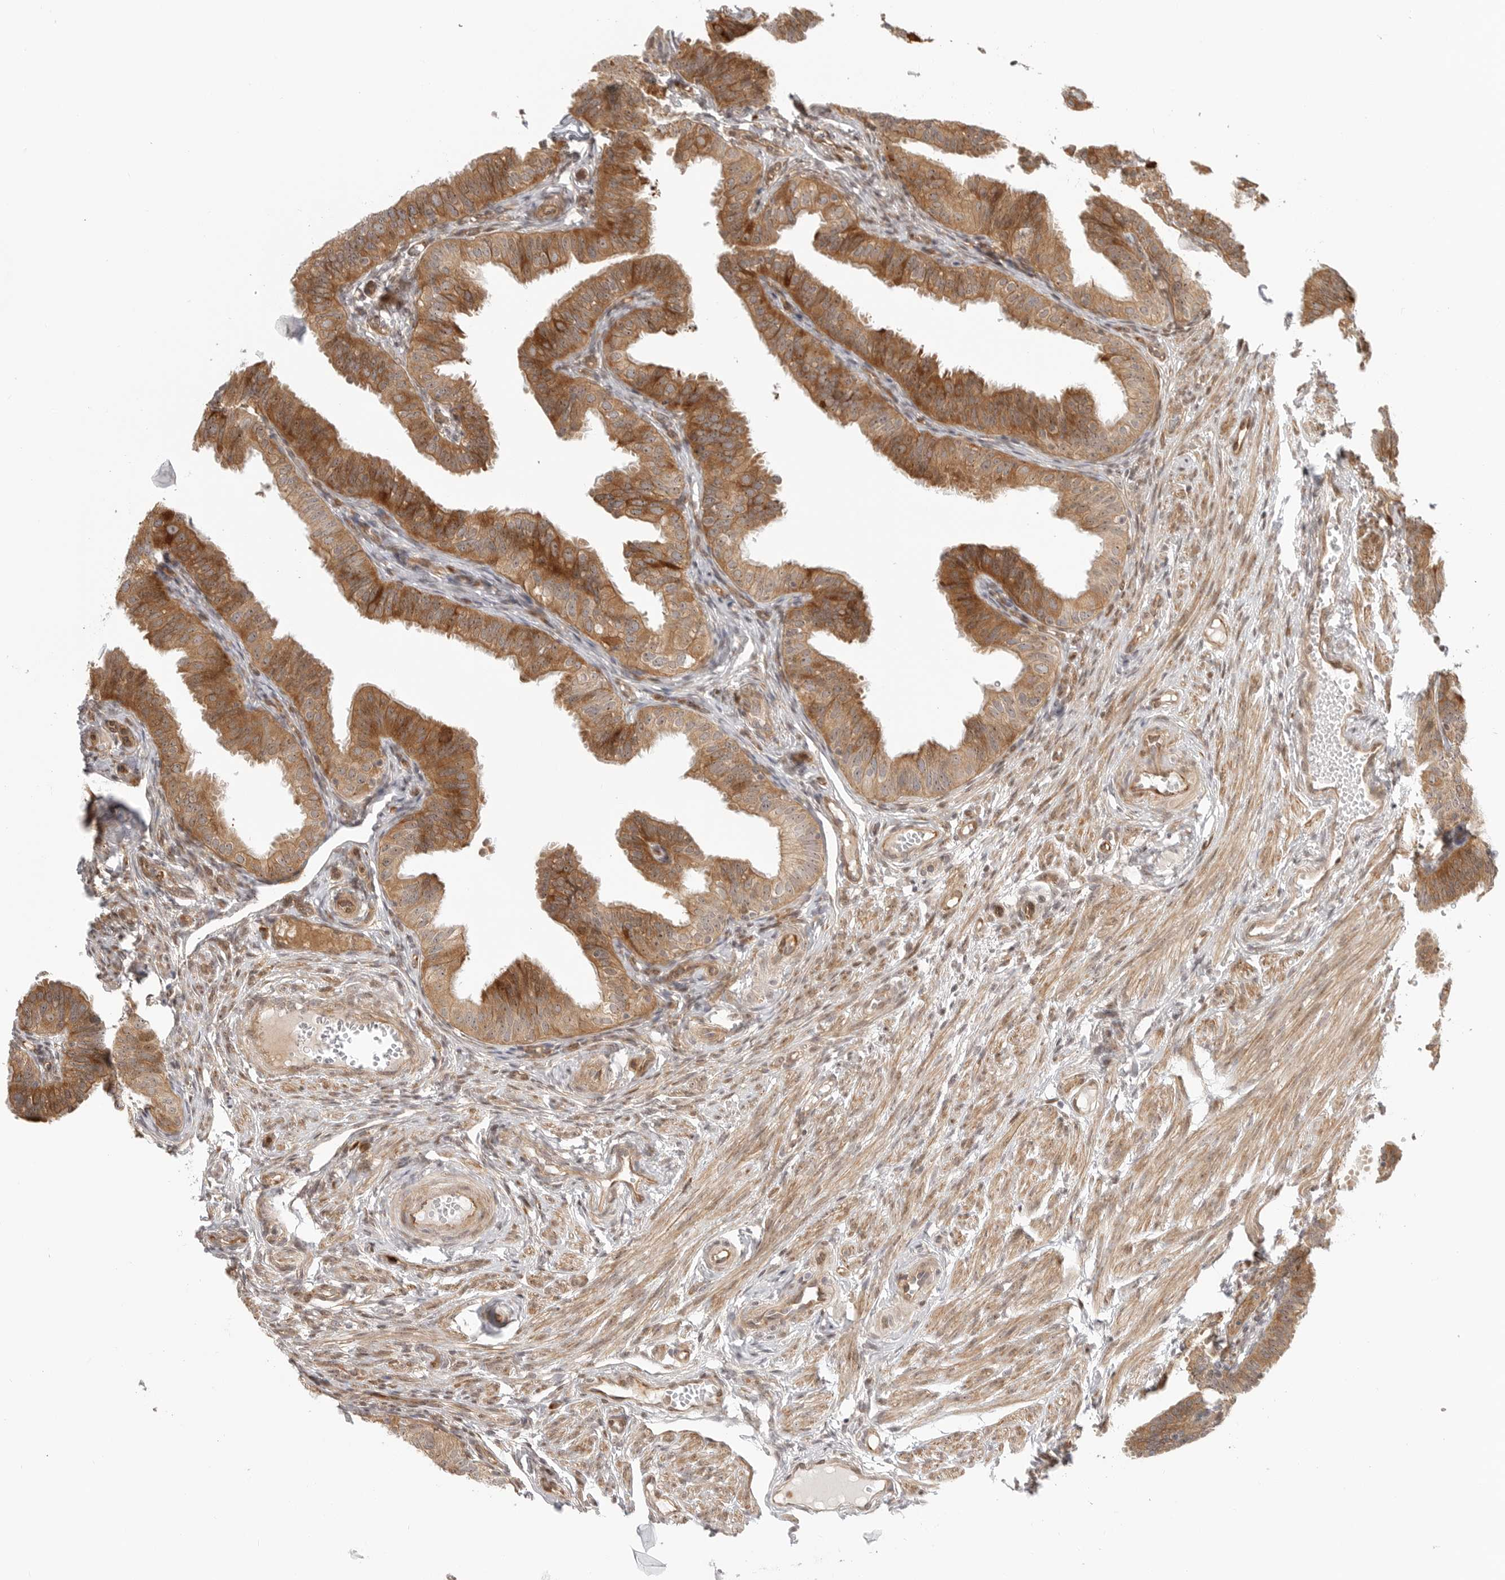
{"staining": {"intensity": "moderate", "quantity": ">75%", "location": "cytoplasmic/membranous"}, "tissue": "fallopian tube", "cell_type": "Glandular cells", "image_type": "normal", "snomed": [{"axis": "morphology", "description": "Normal tissue, NOS"}, {"axis": "topography", "description": "Fallopian tube"}], "caption": "Glandular cells exhibit medium levels of moderate cytoplasmic/membranous staining in about >75% of cells in unremarkable fallopian tube.", "gene": "DSCC1", "patient": {"sex": "female", "age": 35}}